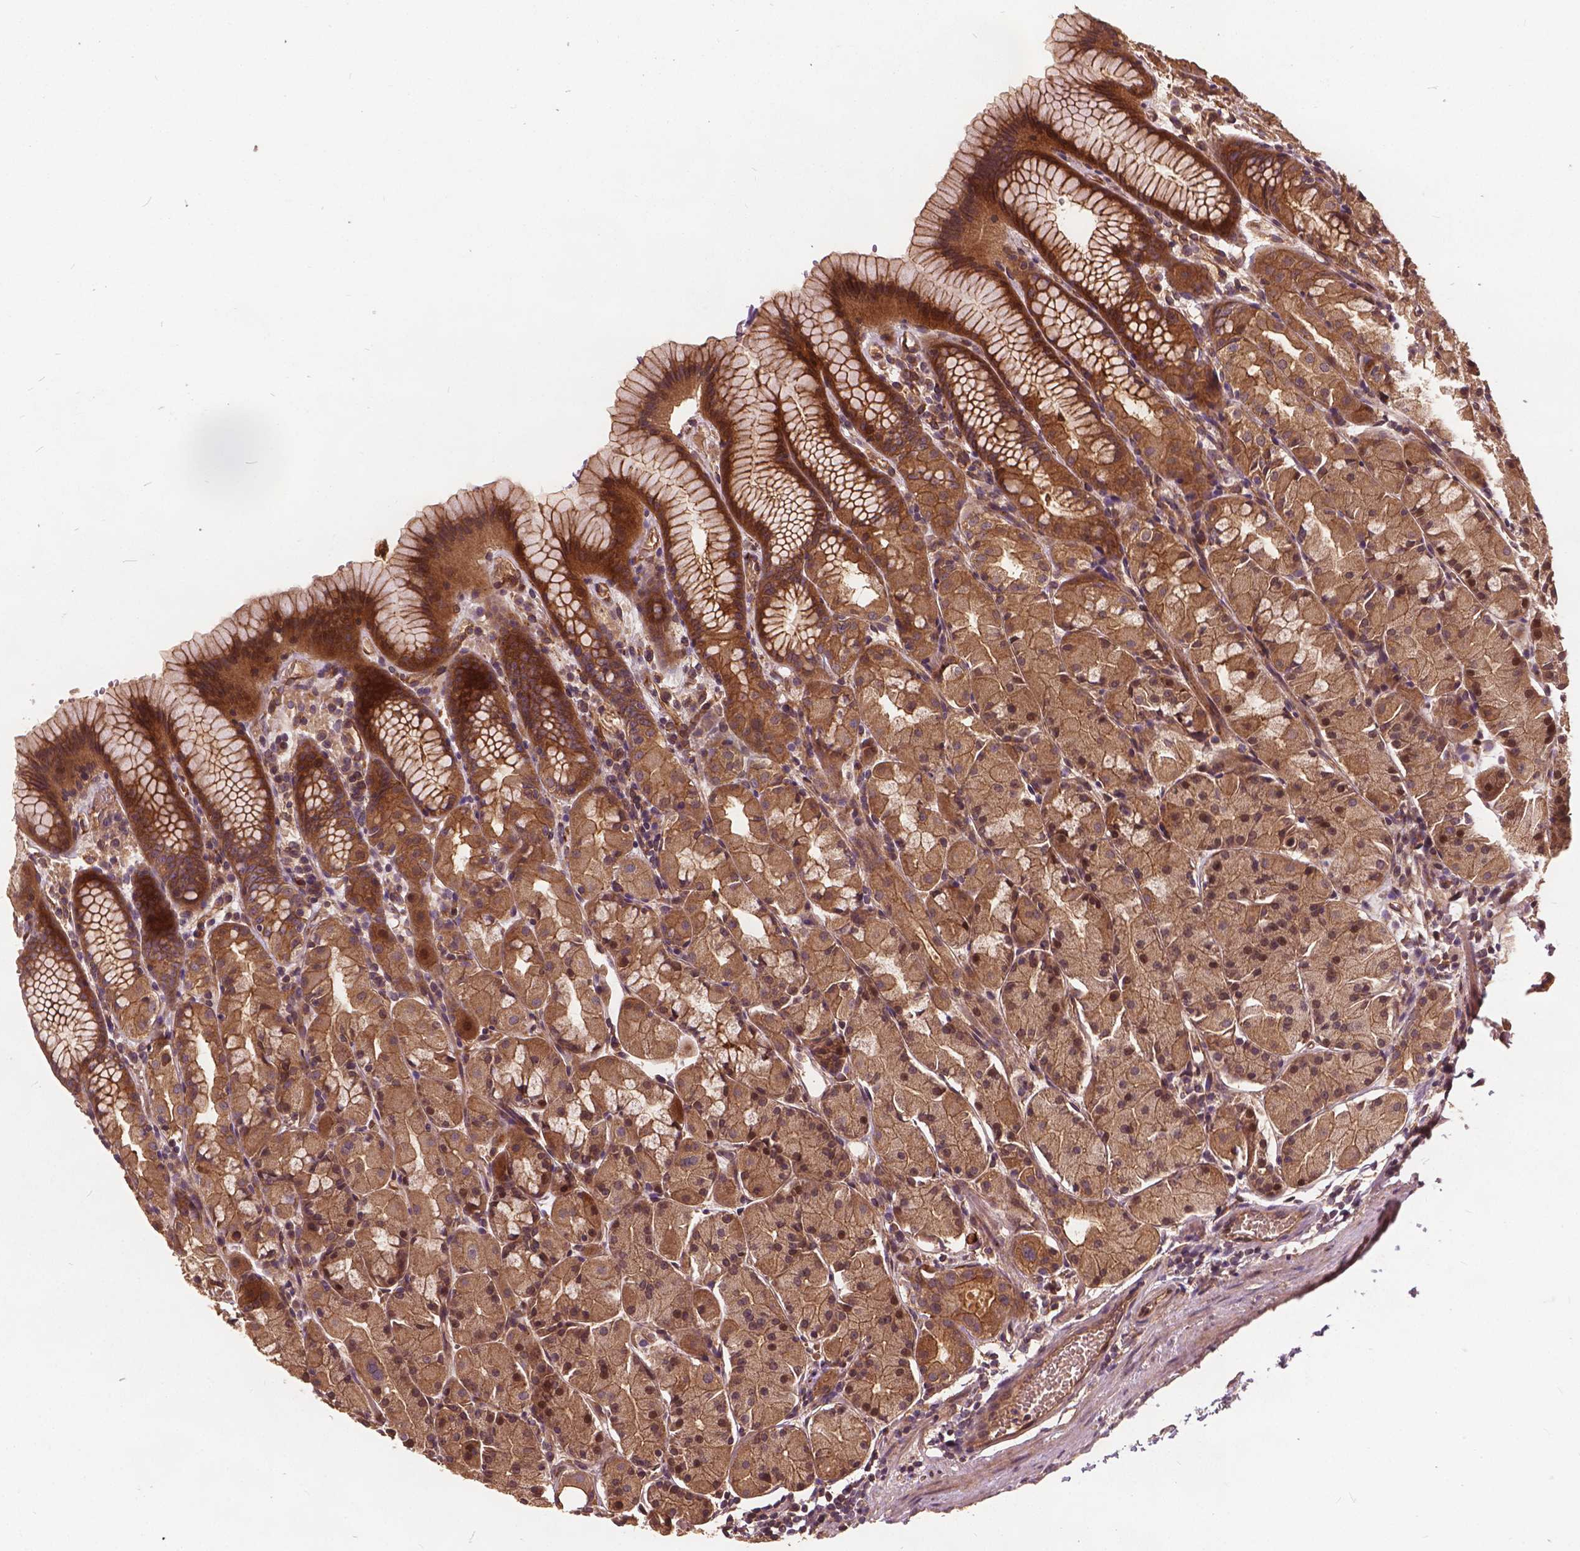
{"staining": {"intensity": "moderate", "quantity": ">75%", "location": "cytoplasmic/membranous,nuclear"}, "tissue": "stomach", "cell_type": "Glandular cells", "image_type": "normal", "snomed": [{"axis": "morphology", "description": "Normal tissue, NOS"}, {"axis": "topography", "description": "Stomach, upper"}], "caption": "Approximately >75% of glandular cells in benign stomach reveal moderate cytoplasmic/membranous,nuclear protein staining as visualized by brown immunohistochemical staining.", "gene": "UBXN2A", "patient": {"sex": "male", "age": 47}}